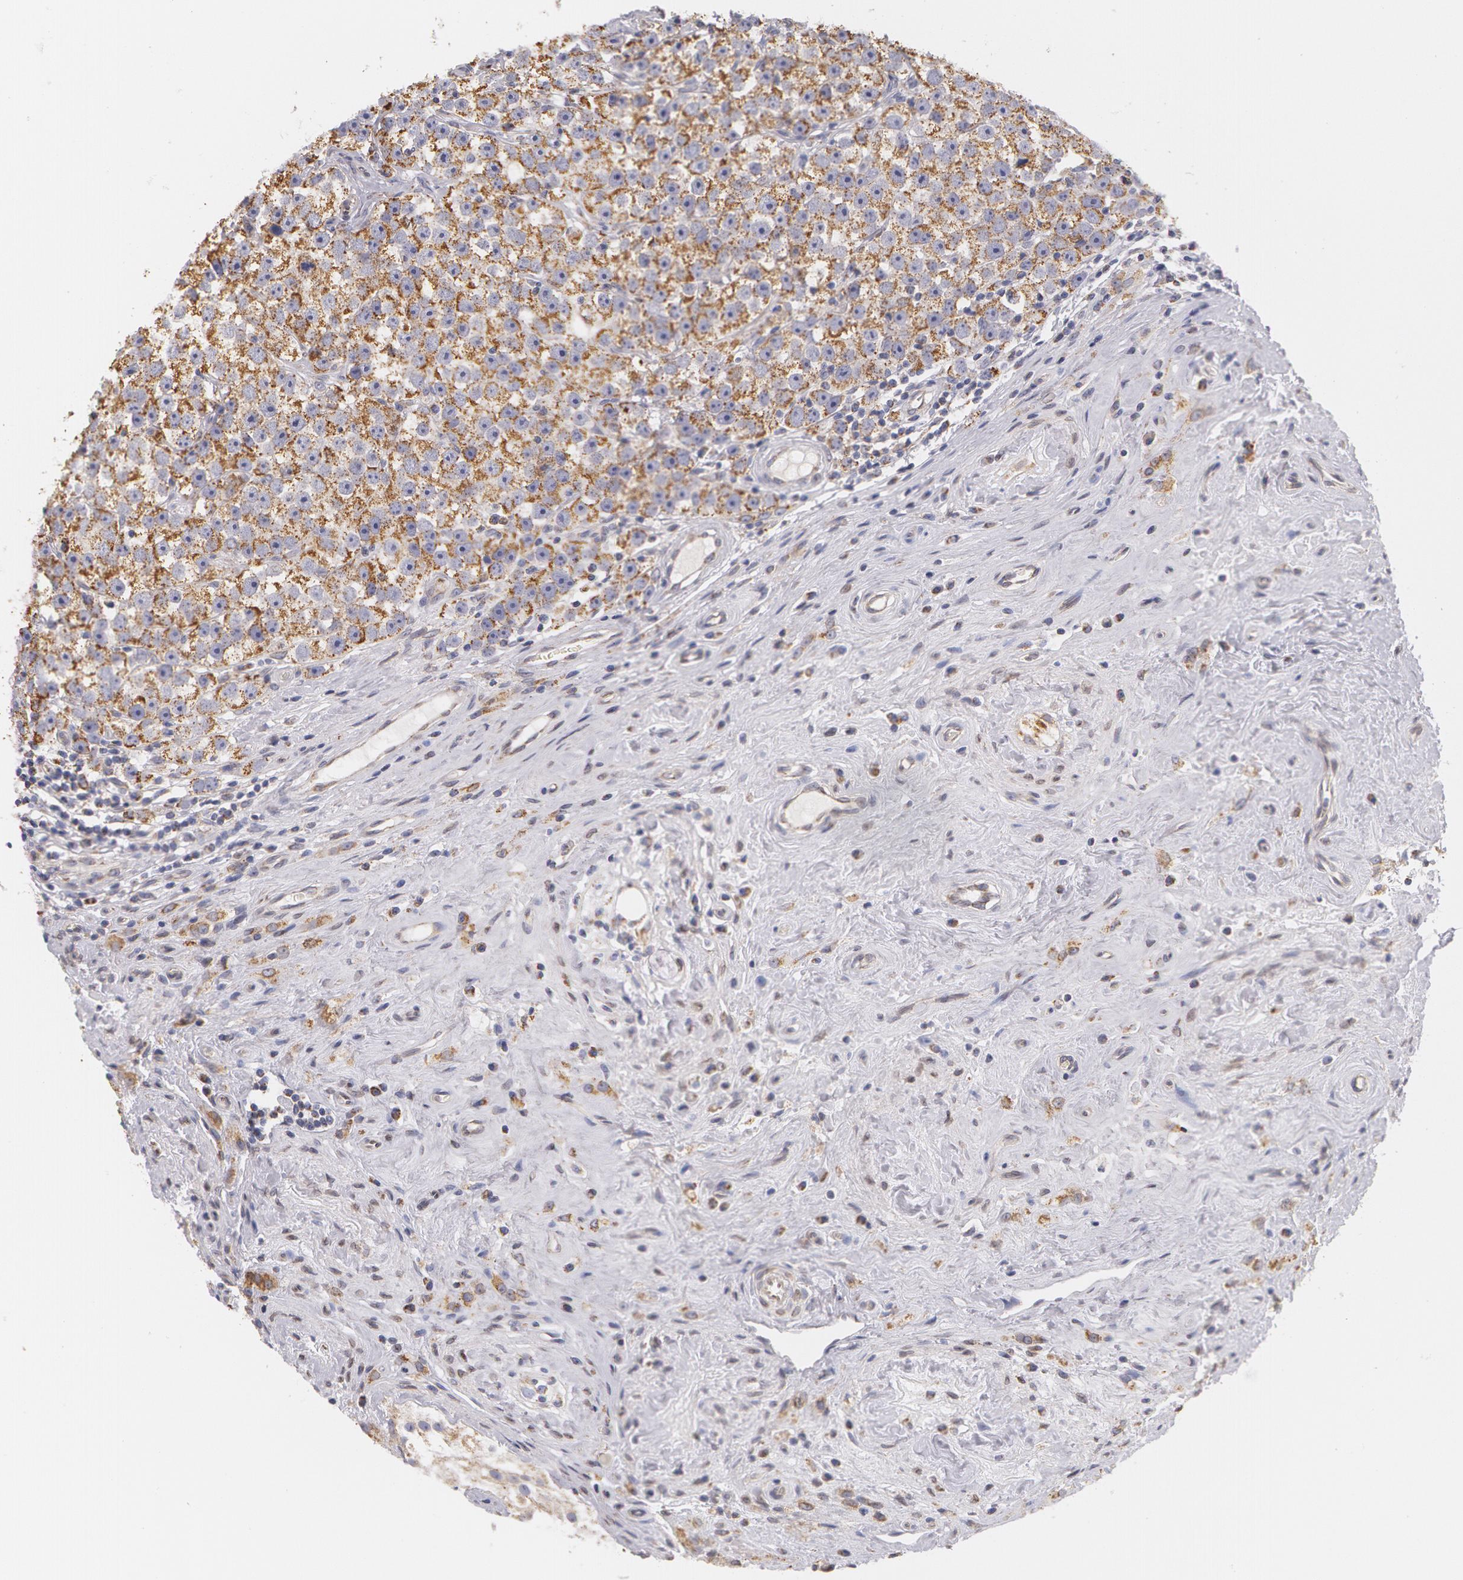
{"staining": {"intensity": "weak", "quantity": ">75%", "location": "cytoplasmic/membranous"}, "tissue": "testis cancer", "cell_type": "Tumor cells", "image_type": "cancer", "snomed": [{"axis": "morphology", "description": "Seminoma, NOS"}, {"axis": "topography", "description": "Testis"}], "caption": "Immunohistochemical staining of seminoma (testis) displays low levels of weak cytoplasmic/membranous protein staining in about >75% of tumor cells. (DAB (3,3'-diaminobenzidine) IHC, brown staining for protein, blue staining for nuclei).", "gene": "KRT18", "patient": {"sex": "male", "age": 32}}